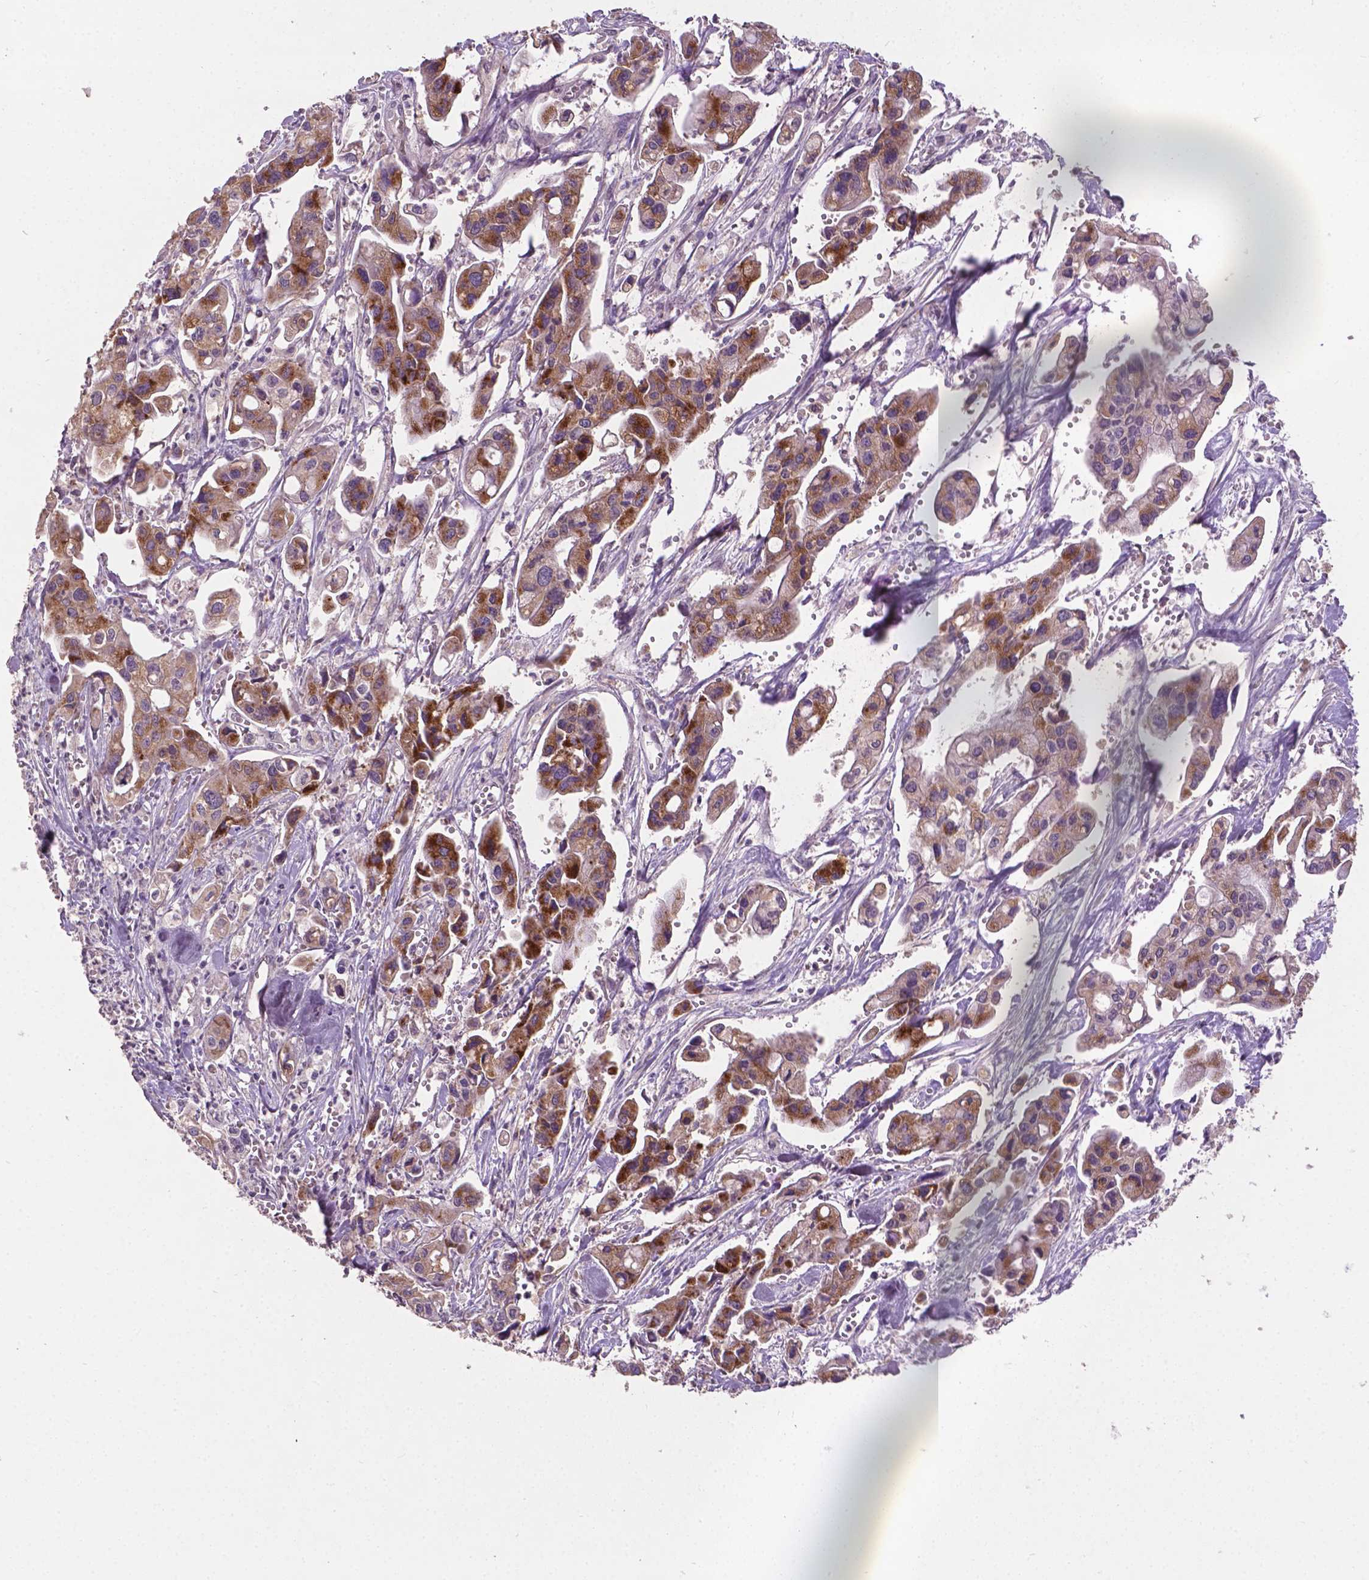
{"staining": {"intensity": "moderate", "quantity": "25%-75%", "location": "cytoplasmic/membranous"}, "tissue": "pancreatic cancer", "cell_type": "Tumor cells", "image_type": "cancer", "snomed": [{"axis": "morphology", "description": "Adenocarcinoma, NOS"}, {"axis": "topography", "description": "Pancreas"}], "caption": "This photomicrograph exhibits pancreatic cancer (adenocarcinoma) stained with immunohistochemistry (IHC) to label a protein in brown. The cytoplasmic/membranous of tumor cells show moderate positivity for the protein. Nuclei are counter-stained blue.", "gene": "SOX17", "patient": {"sex": "male", "age": 70}}